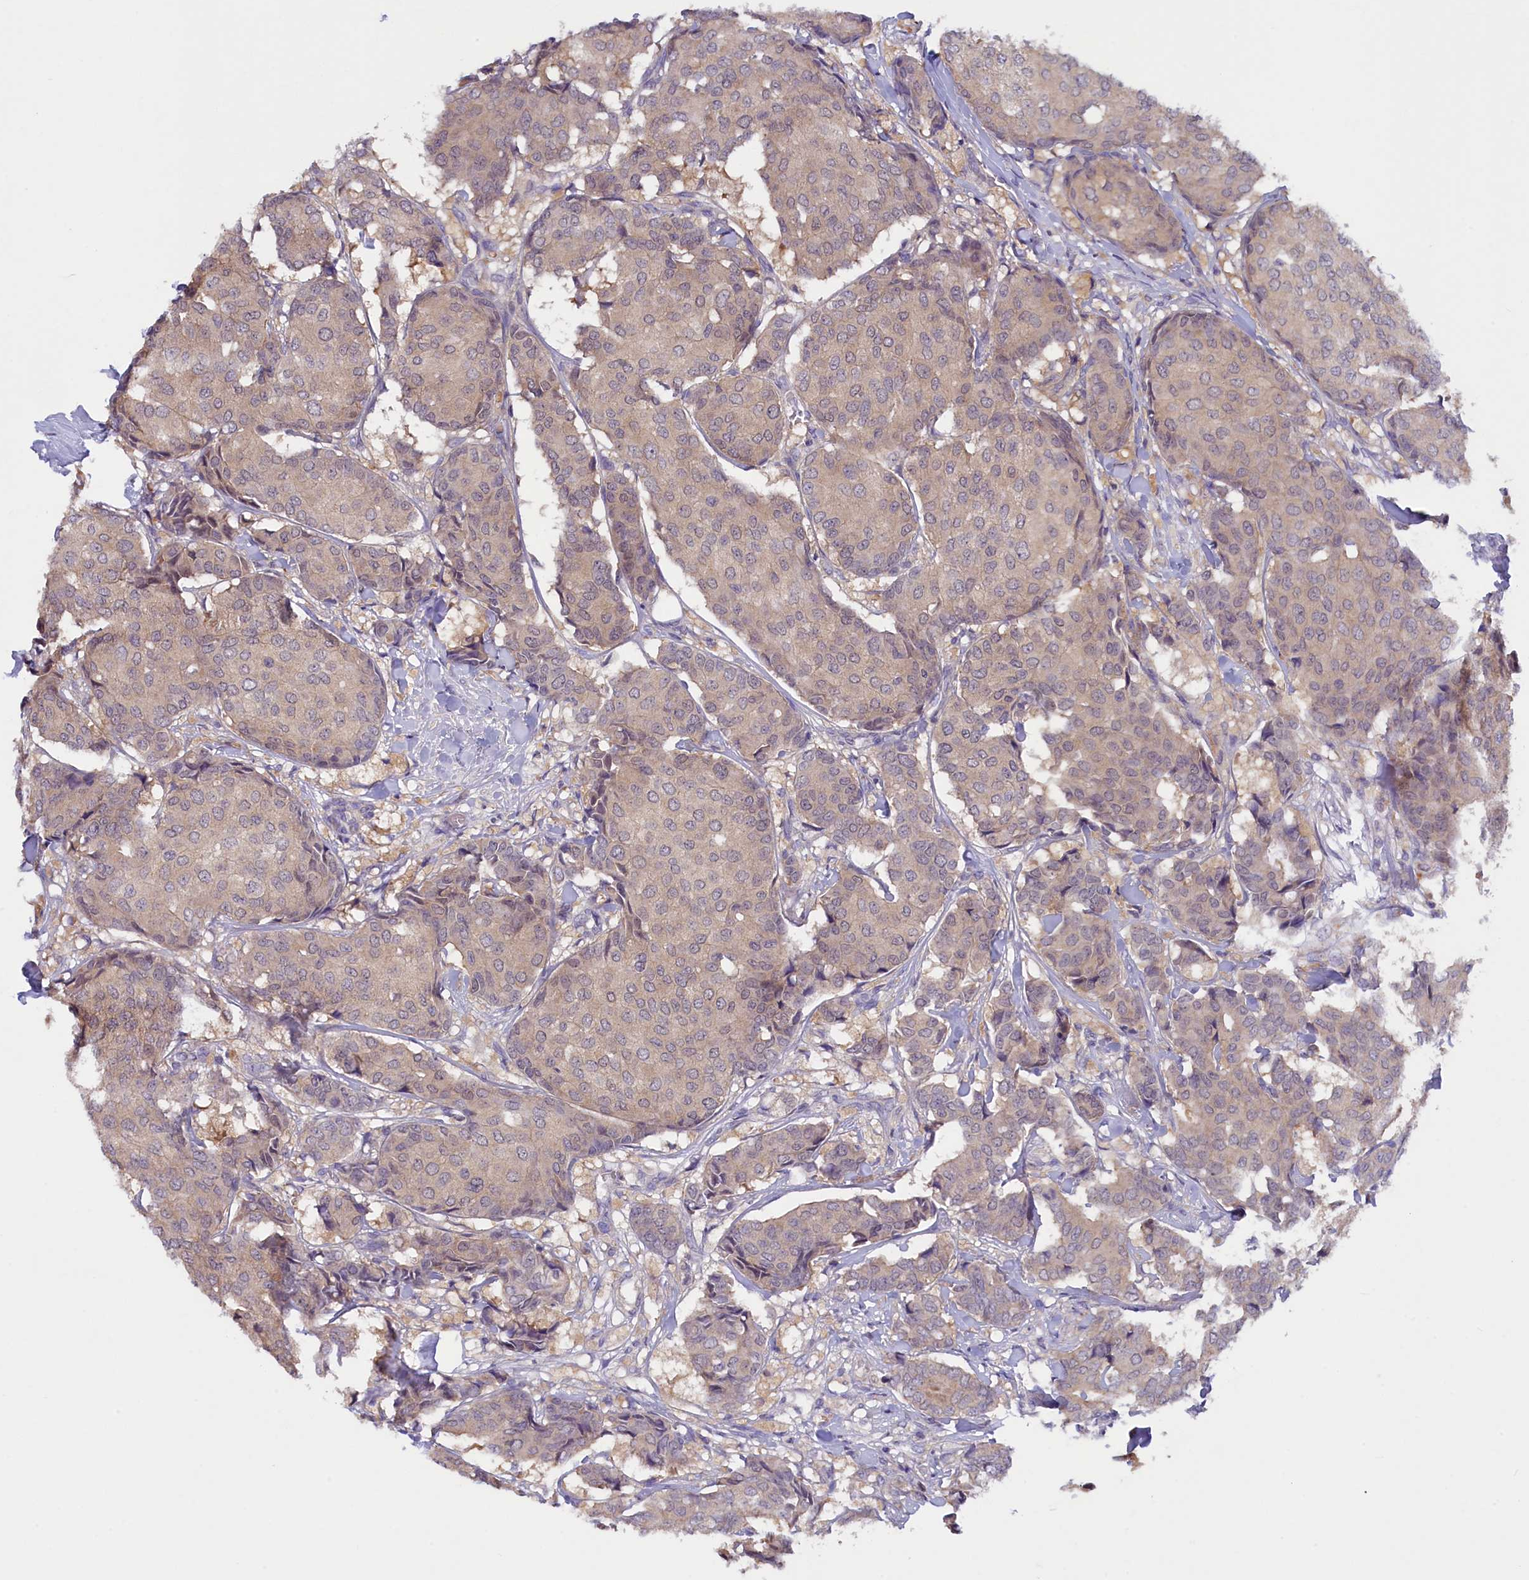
{"staining": {"intensity": "weak", "quantity": "25%-75%", "location": "cytoplasmic/membranous"}, "tissue": "breast cancer", "cell_type": "Tumor cells", "image_type": "cancer", "snomed": [{"axis": "morphology", "description": "Duct carcinoma"}, {"axis": "topography", "description": "Breast"}], "caption": "A high-resolution histopathology image shows IHC staining of breast cancer, which reveals weak cytoplasmic/membranous expression in approximately 25%-75% of tumor cells. (DAB (3,3'-diaminobenzidine) IHC, brown staining for protein, blue staining for nuclei).", "gene": "NUBP1", "patient": {"sex": "female", "age": 75}}